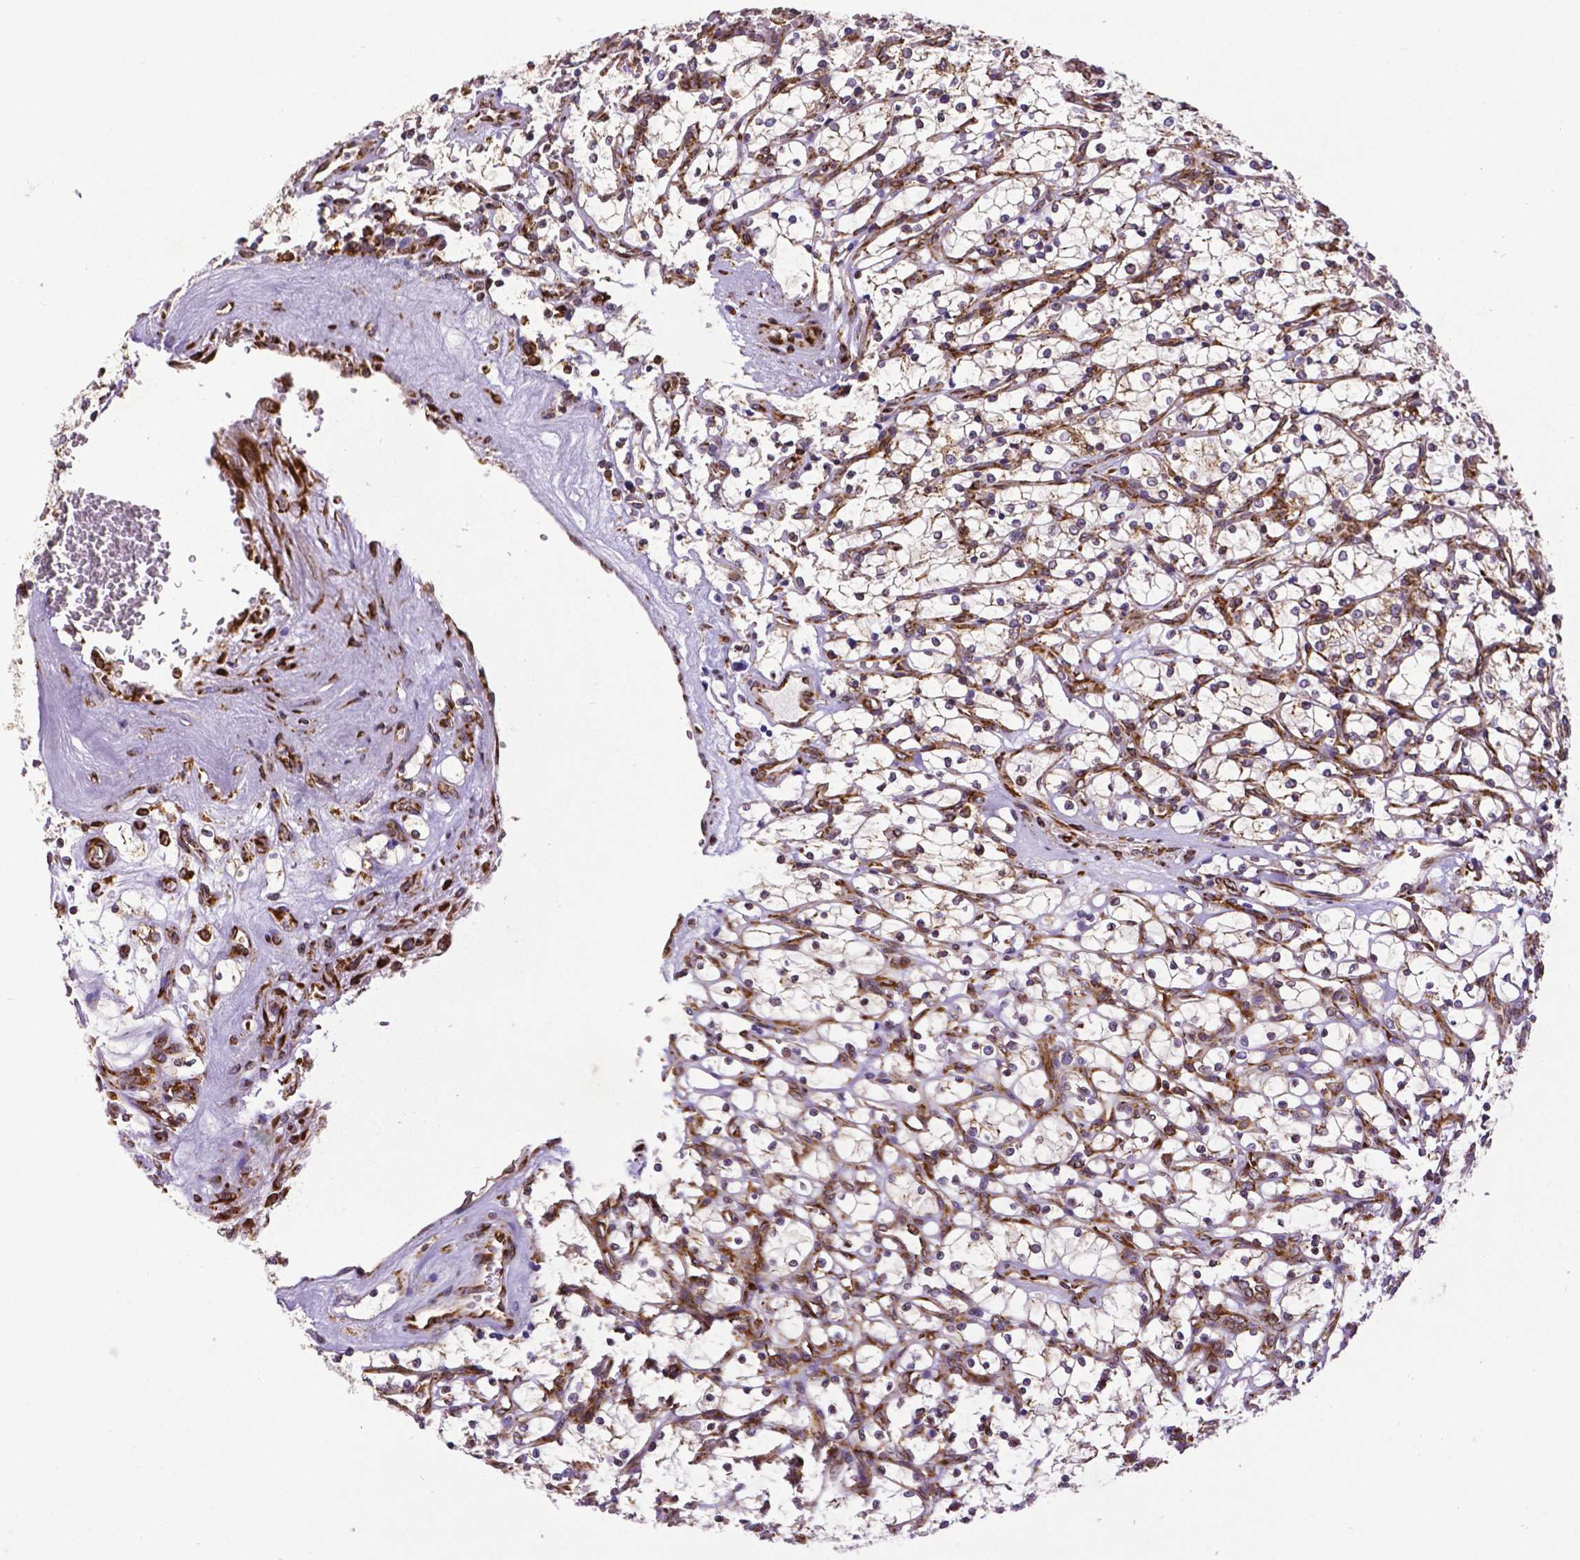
{"staining": {"intensity": "moderate", "quantity": ">75%", "location": "cytoplasmic/membranous"}, "tissue": "renal cancer", "cell_type": "Tumor cells", "image_type": "cancer", "snomed": [{"axis": "morphology", "description": "Adenocarcinoma, NOS"}, {"axis": "topography", "description": "Kidney"}], "caption": "This photomicrograph exhibits renal adenocarcinoma stained with immunohistochemistry (IHC) to label a protein in brown. The cytoplasmic/membranous of tumor cells show moderate positivity for the protein. Nuclei are counter-stained blue.", "gene": "MTDH", "patient": {"sex": "female", "age": 69}}